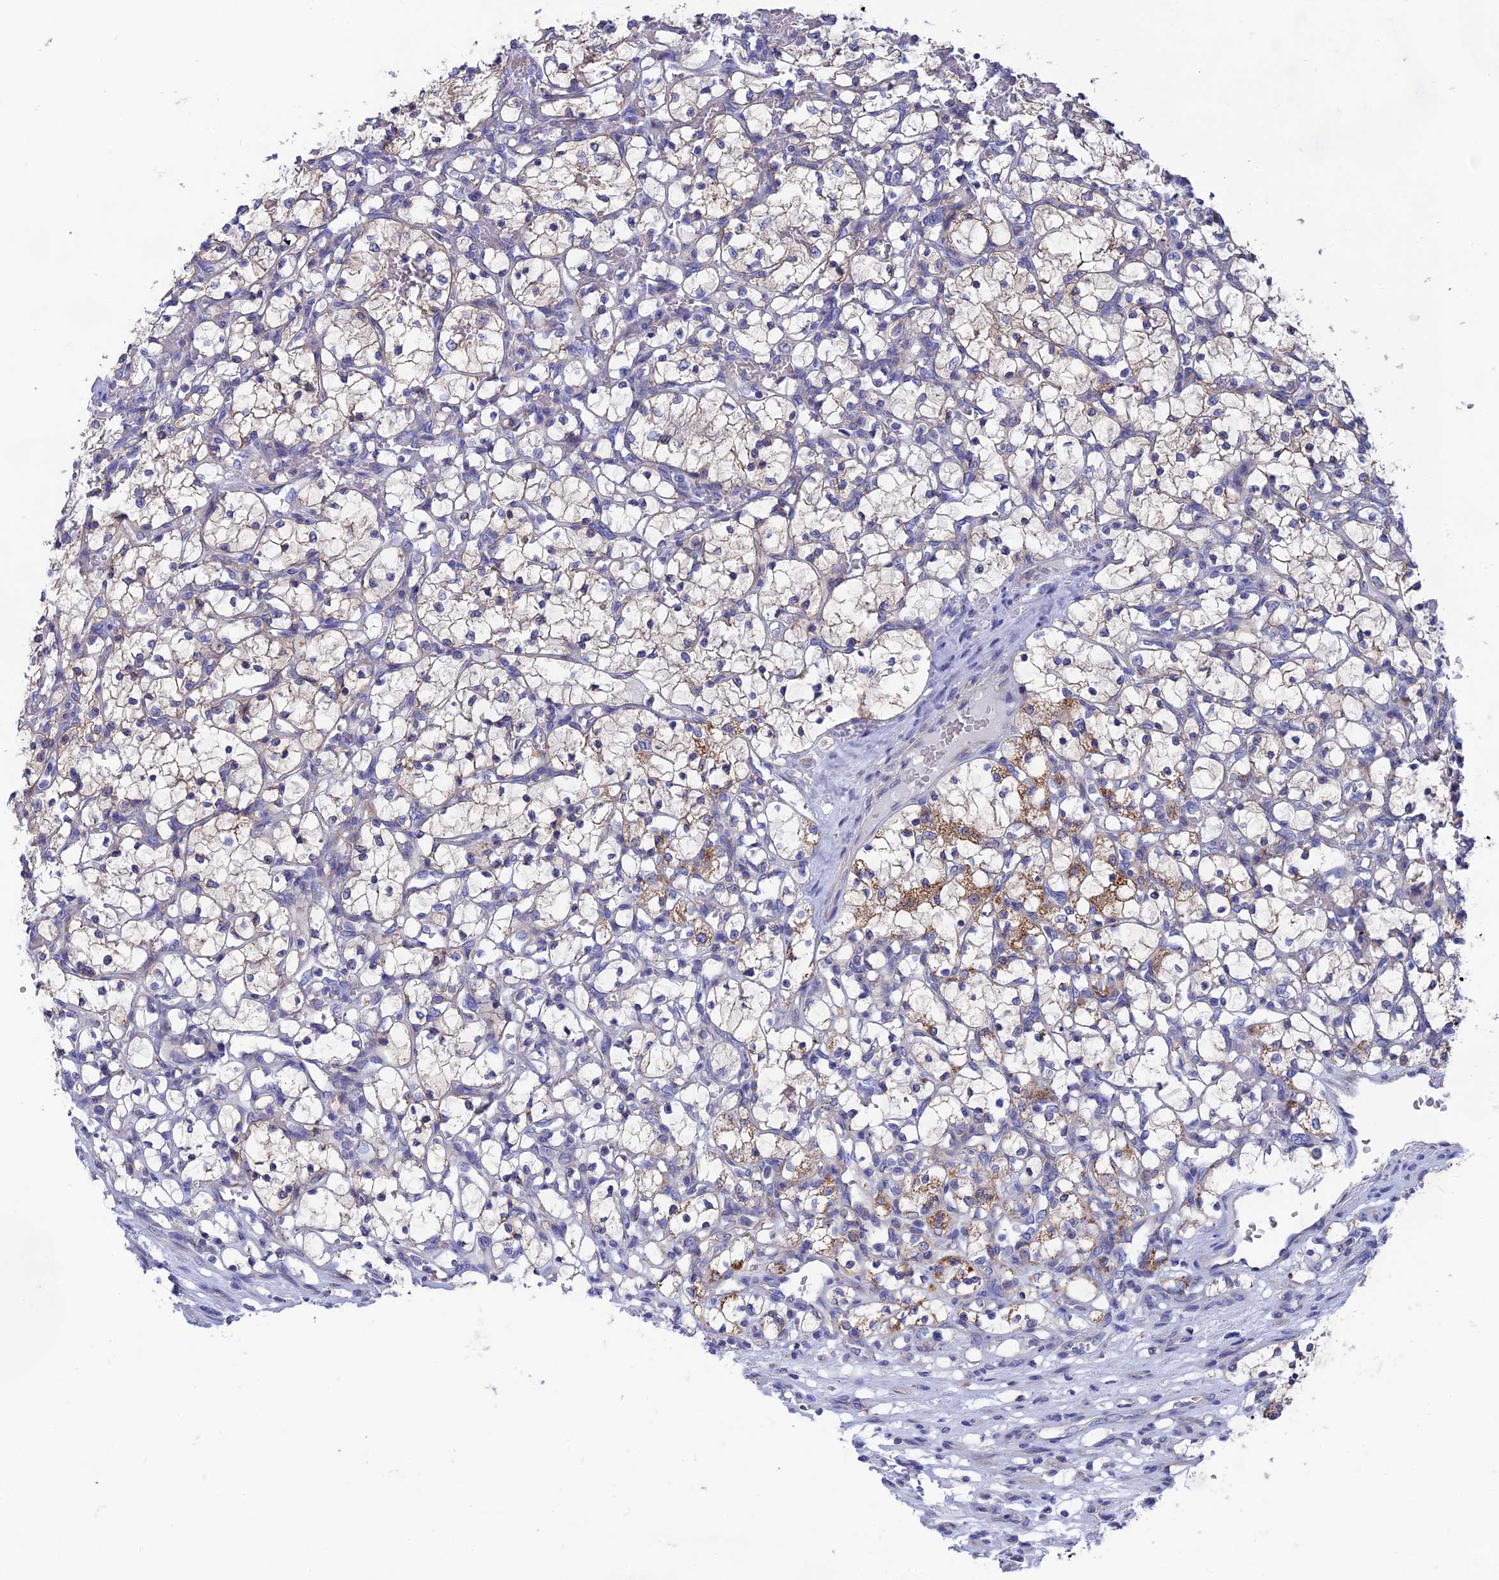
{"staining": {"intensity": "moderate", "quantity": "<25%", "location": "cytoplasmic/membranous"}, "tissue": "renal cancer", "cell_type": "Tumor cells", "image_type": "cancer", "snomed": [{"axis": "morphology", "description": "Adenocarcinoma, NOS"}, {"axis": "topography", "description": "Kidney"}], "caption": "Human adenocarcinoma (renal) stained with a protein marker exhibits moderate staining in tumor cells.", "gene": "AK4", "patient": {"sex": "female", "age": 69}}